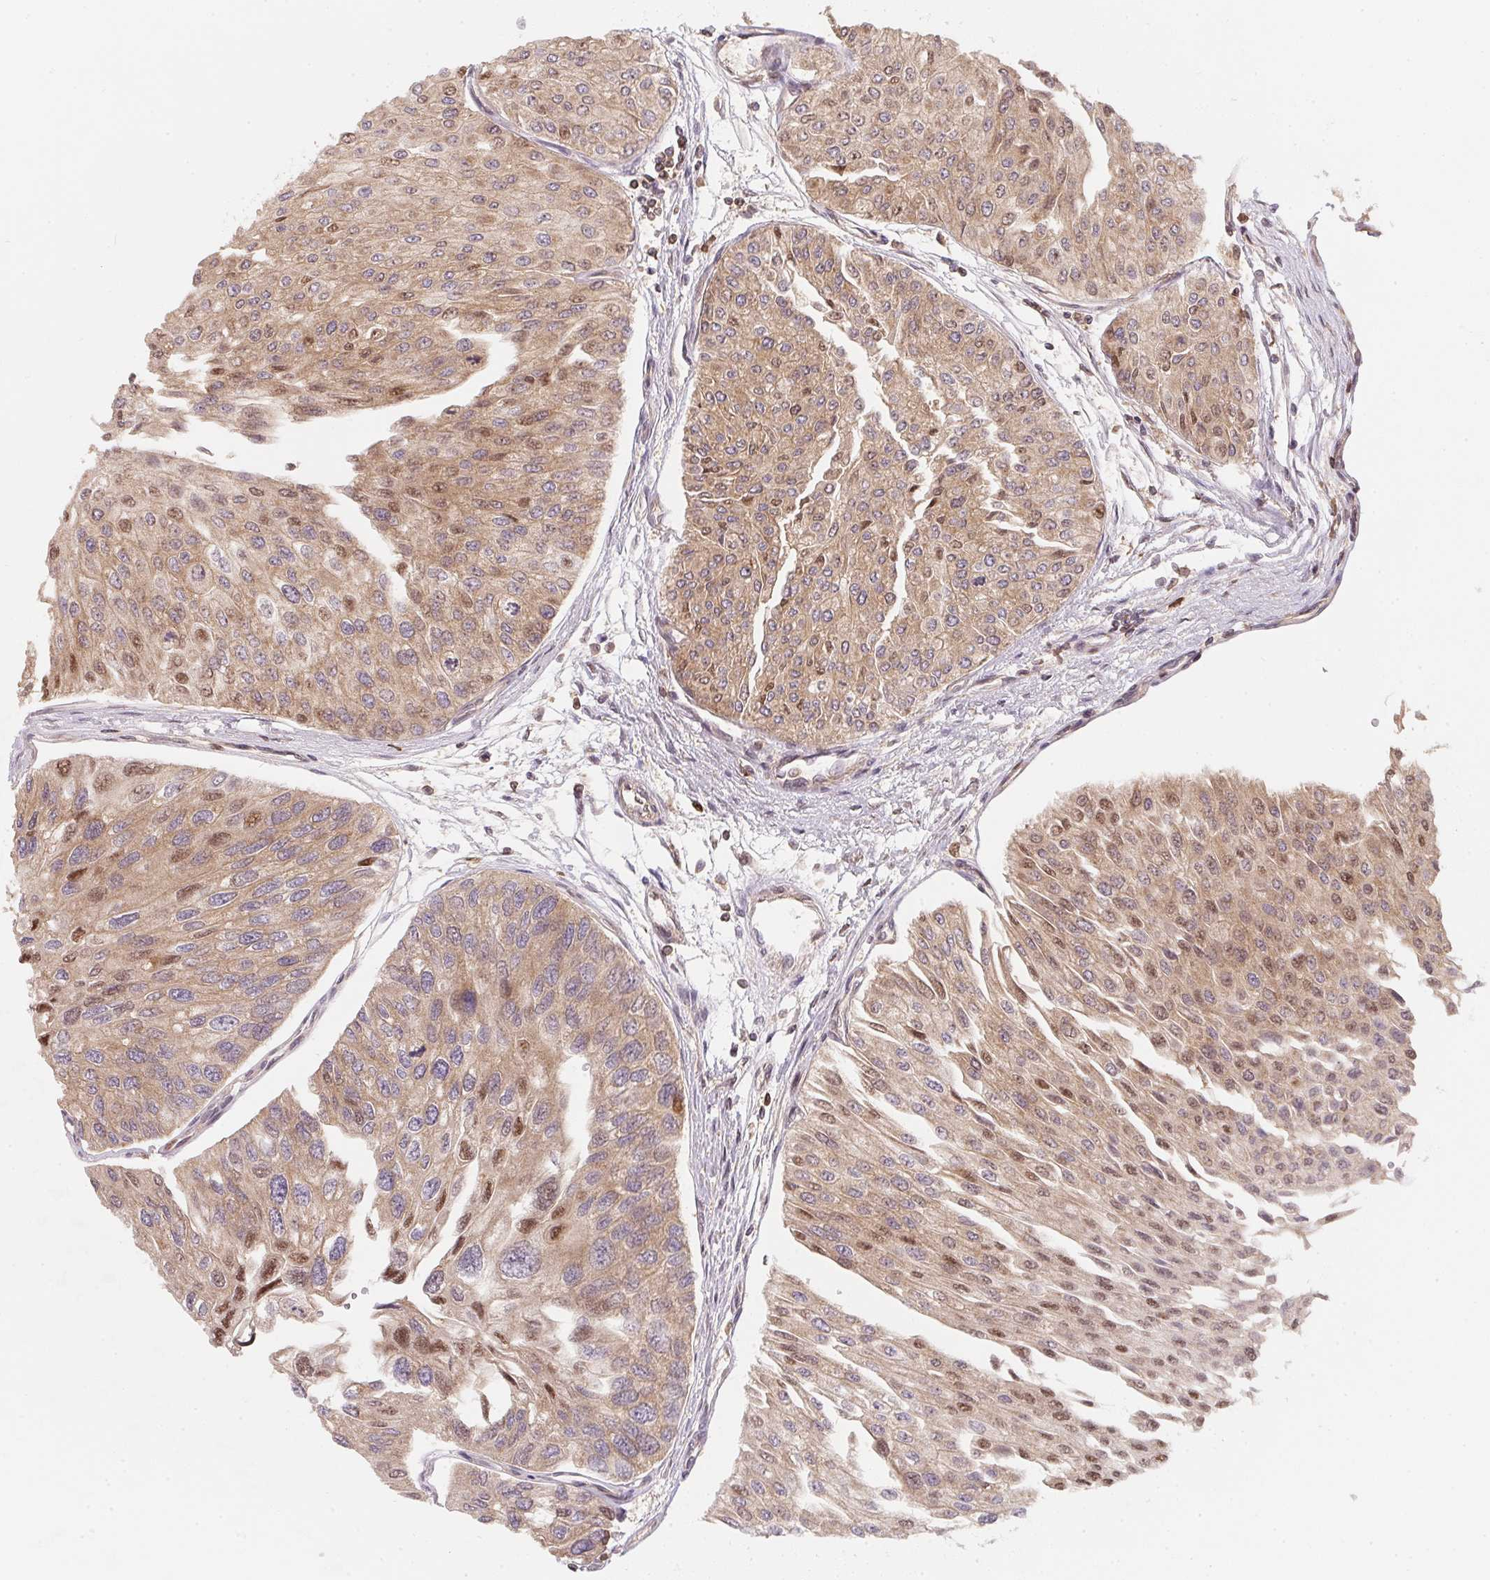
{"staining": {"intensity": "weak", "quantity": ">75%", "location": "cytoplasmic/membranous,nuclear"}, "tissue": "urothelial cancer", "cell_type": "Tumor cells", "image_type": "cancer", "snomed": [{"axis": "morphology", "description": "Urothelial carcinoma, NOS"}, {"axis": "topography", "description": "Urinary bladder"}], "caption": "A histopathology image of urothelial cancer stained for a protein reveals weak cytoplasmic/membranous and nuclear brown staining in tumor cells.", "gene": "ANKRD13A", "patient": {"sex": "male", "age": 67}}